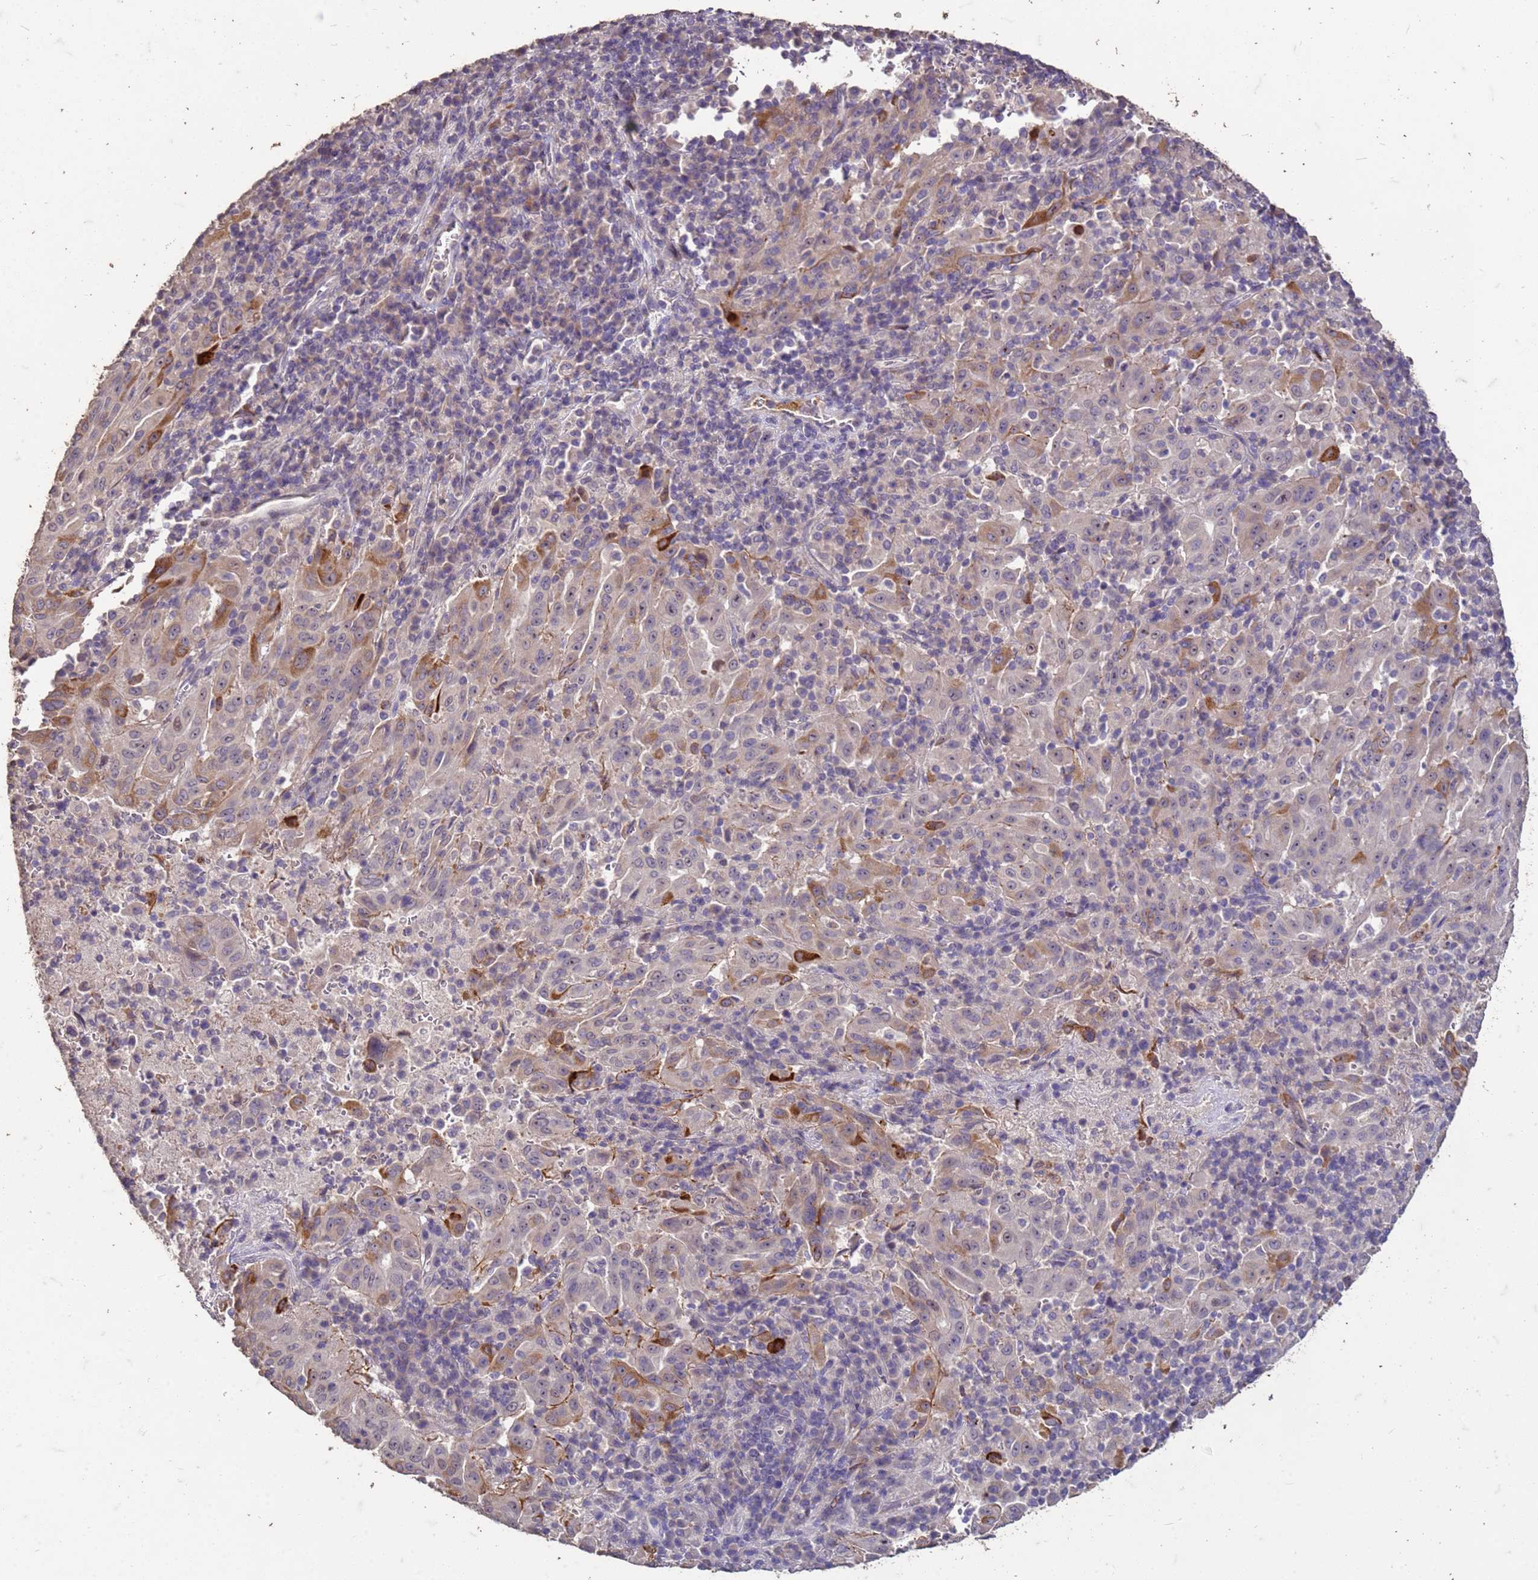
{"staining": {"intensity": "moderate", "quantity": "<25%", "location": "cytoplasmic/membranous"}, "tissue": "pancreatic cancer", "cell_type": "Tumor cells", "image_type": "cancer", "snomed": [{"axis": "morphology", "description": "Adenocarcinoma, NOS"}, {"axis": "topography", "description": "Pancreas"}], "caption": "Pancreatic cancer stained for a protein reveals moderate cytoplasmic/membranous positivity in tumor cells. The staining was performed using DAB (3,3'-diaminobenzidine) to visualize the protein expression in brown, while the nuclei were stained in blue with hematoxylin (Magnification: 20x).", "gene": "FAM184B", "patient": {"sex": "male", "age": 63}}